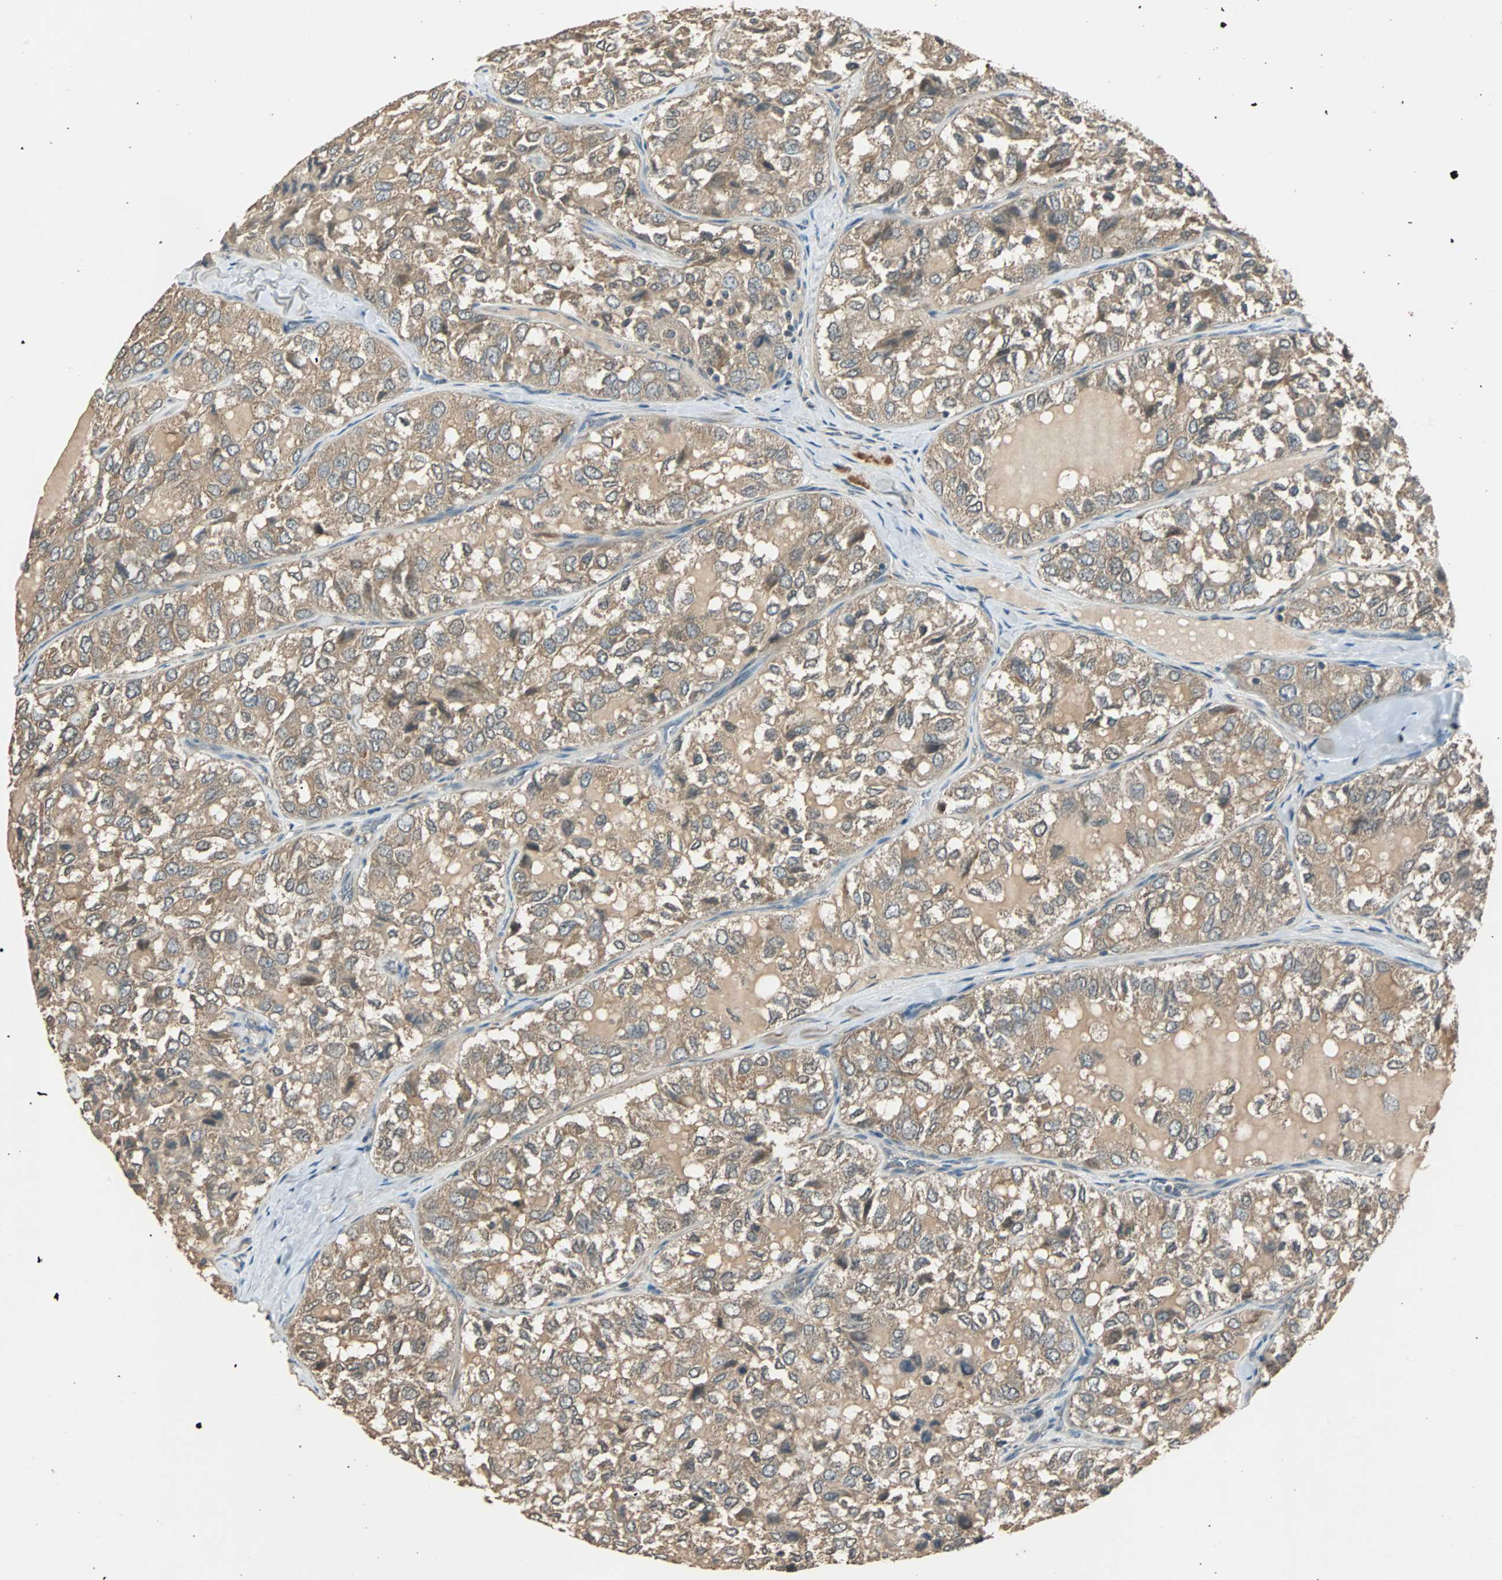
{"staining": {"intensity": "moderate", "quantity": ">75%", "location": "cytoplasmic/membranous"}, "tissue": "thyroid cancer", "cell_type": "Tumor cells", "image_type": "cancer", "snomed": [{"axis": "morphology", "description": "Follicular adenoma carcinoma, NOS"}, {"axis": "topography", "description": "Thyroid gland"}], "caption": "Thyroid follicular adenoma carcinoma tissue exhibits moderate cytoplasmic/membranous expression in about >75% of tumor cells, visualized by immunohistochemistry. (DAB IHC with brightfield microscopy, high magnification).", "gene": "ABHD2", "patient": {"sex": "male", "age": 75}}